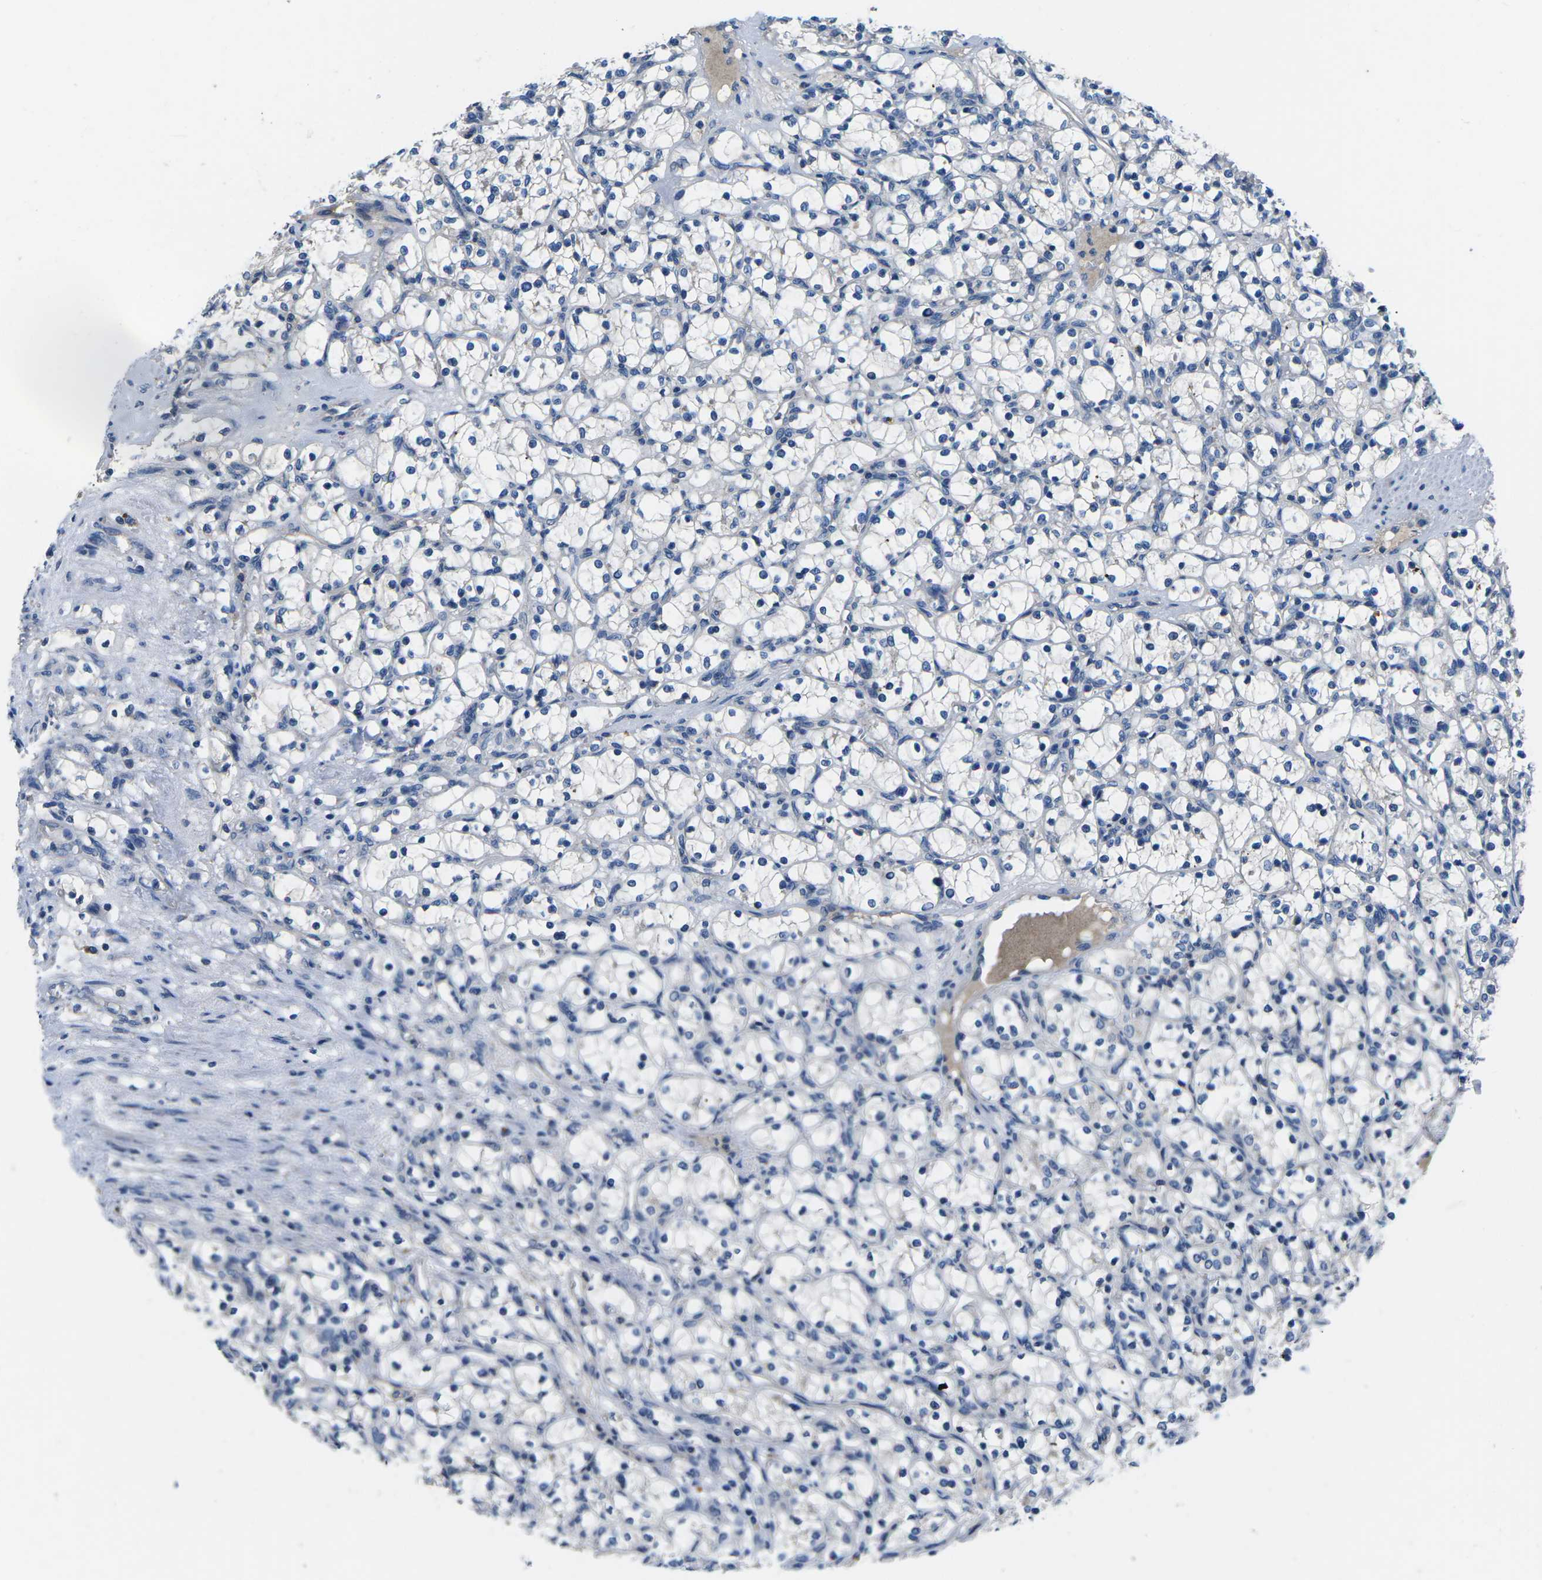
{"staining": {"intensity": "negative", "quantity": "none", "location": "none"}, "tissue": "renal cancer", "cell_type": "Tumor cells", "image_type": "cancer", "snomed": [{"axis": "morphology", "description": "Adenocarcinoma, NOS"}, {"axis": "topography", "description": "Kidney"}], "caption": "A high-resolution micrograph shows immunohistochemistry staining of adenocarcinoma (renal), which displays no significant positivity in tumor cells.", "gene": "PDCD6IP", "patient": {"sex": "female", "age": 69}}